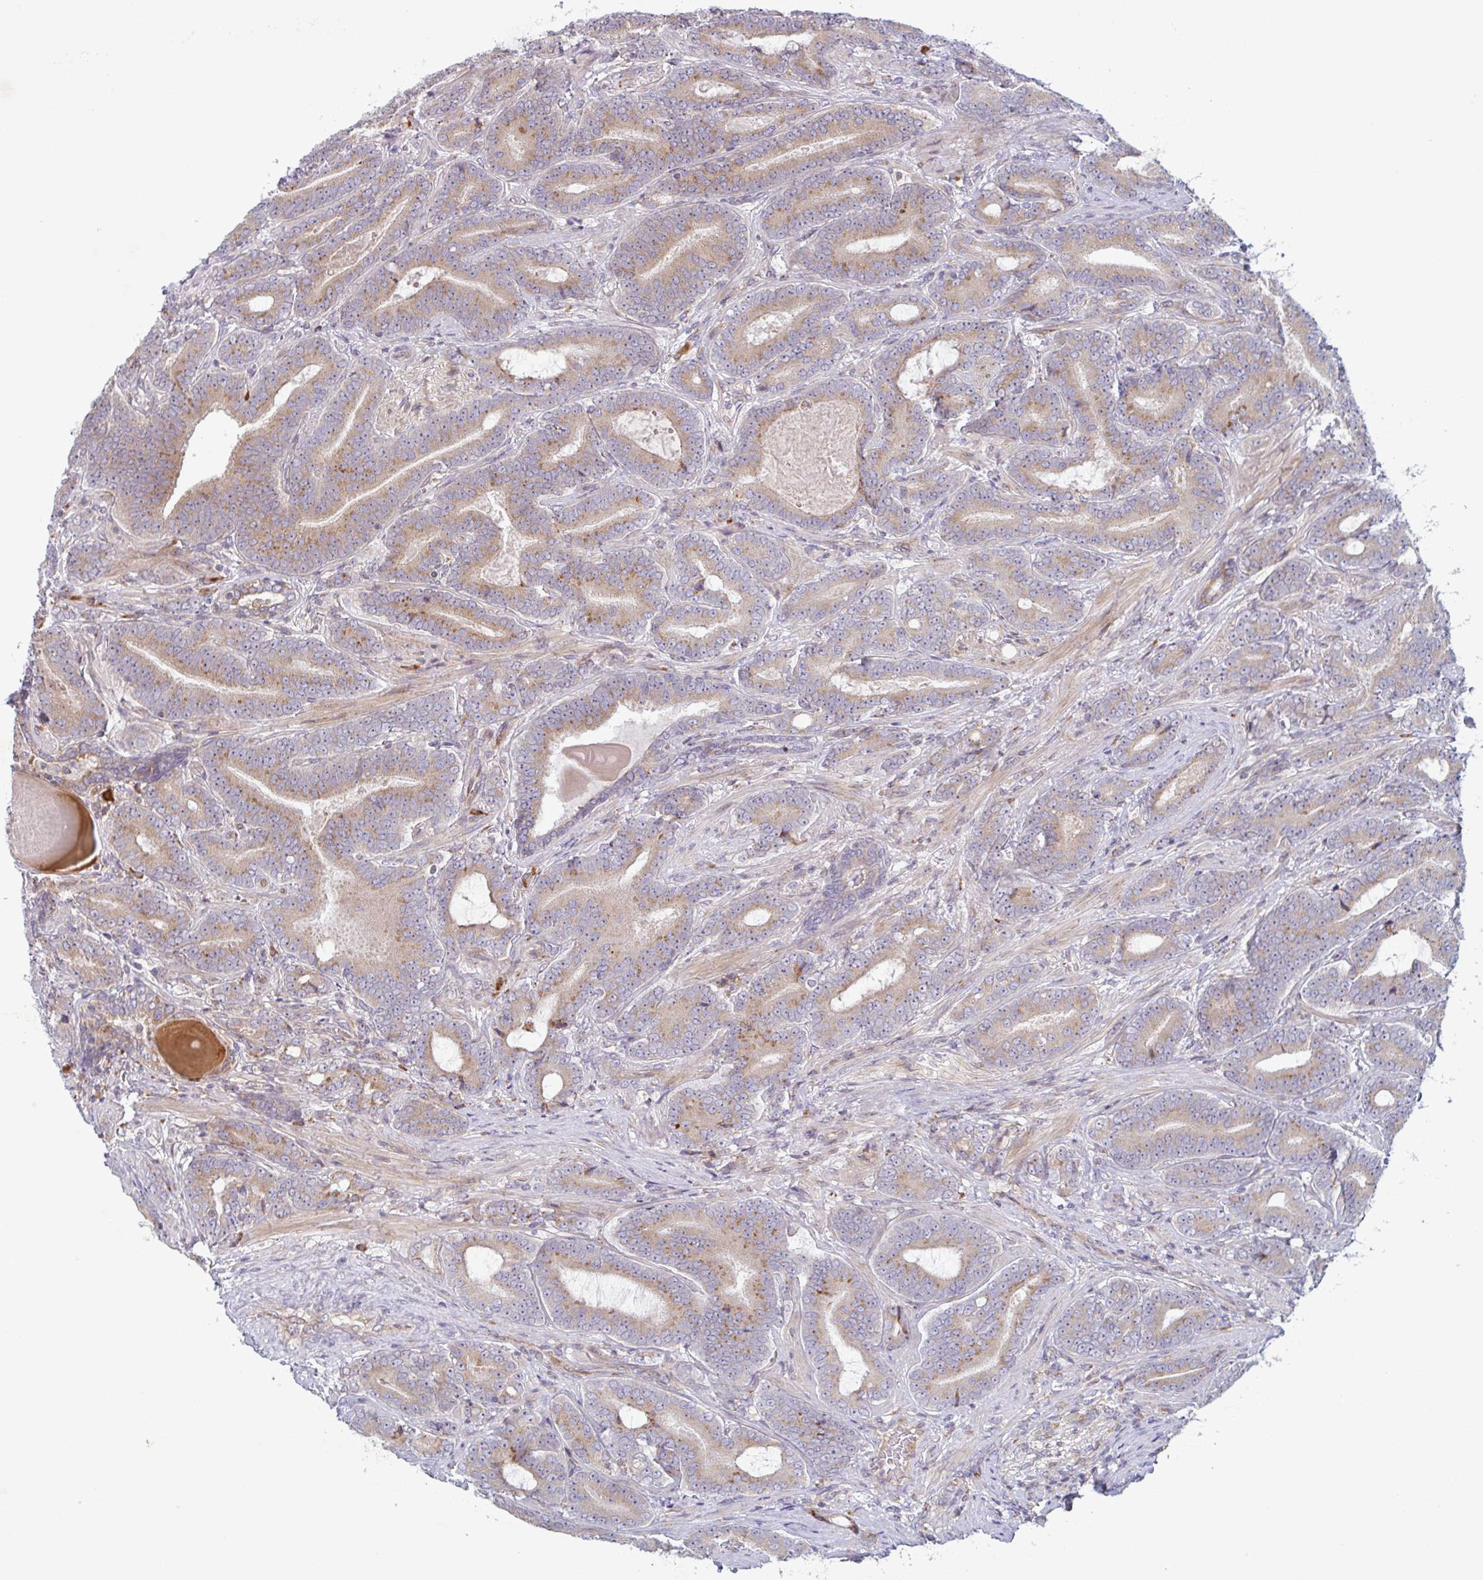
{"staining": {"intensity": "moderate", "quantity": "25%-75%", "location": "cytoplasmic/membranous"}, "tissue": "prostate cancer", "cell_type": "Tumor cells", "image_type": "cancer", "snomed": [{"axis": "morphology", "description": "Adenocarcinoma, High grade"}, {"axis": "topography", "description": "Prostate"}], "caption": "There is medium levels of moderate cytoplasmic/membranous expression in tumor cells of prostate cancer, as demonstrated by immunohistochemical staining (brown color).", "gene": "RIT1", "patient": {"sex": "male", "age": 62}}